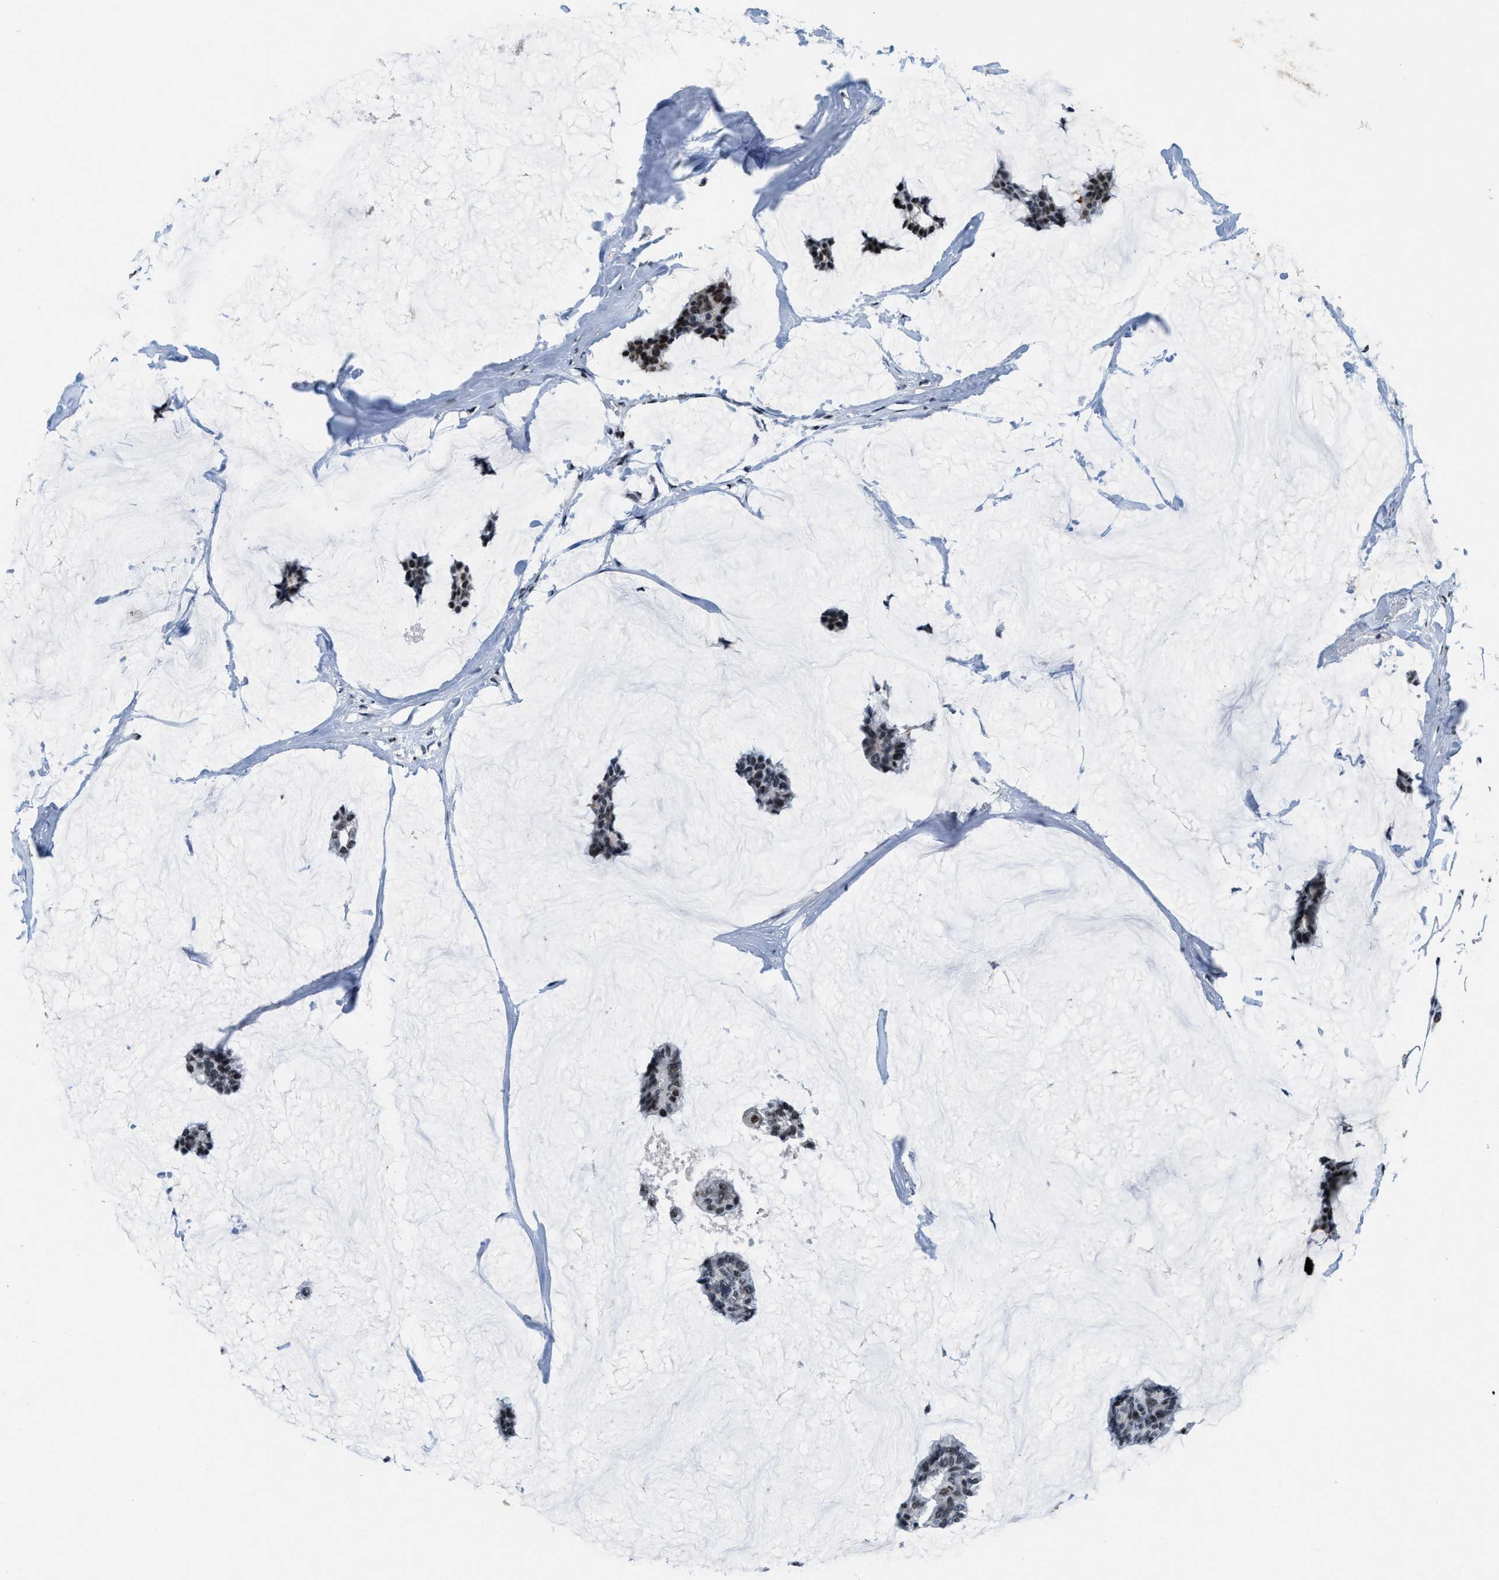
{"staining": {"intensity": "strong", "quantity": "25%-75%", "location": "nuclear"}, "tissue": "breast cancer", "cell_type": "Tumor cells", "image_type": "cancer", "snomed": [{"axis": "morphology", "description": "Duct carcinoma"}, {"axis": "topography", "description": "Breast"}], "caption": "Strong nuclear staining is seen in approximately 25%-75% of tumor cells in breast cancer.", "gene": "SUPT16H", "patient": {"sex": "female", "age": 93}}